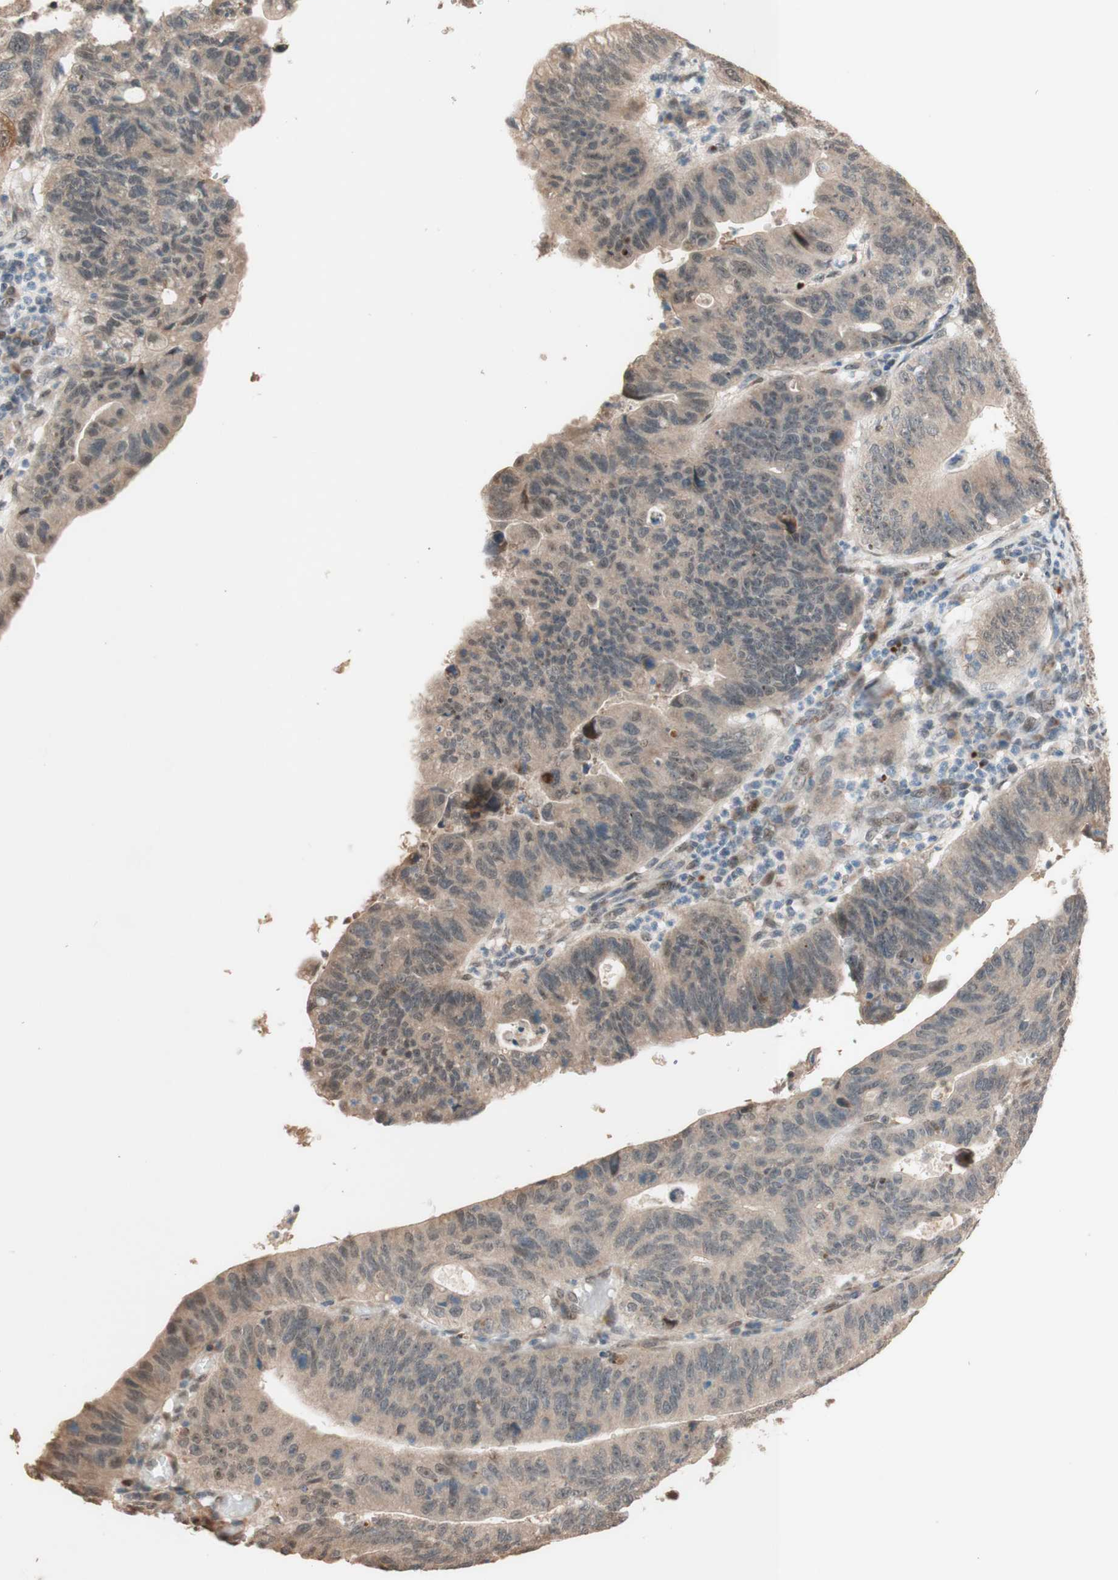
{"staining": {"intensity": "moderate", "quantity": ">75%", "location": "cytoplasmic/membranous"}, "tissue": "stomach cancer", "cell_type": "Tumor cells", "image_type": "cancer", "snomed": [{"axis": "morphology", "description": "Adenocarcinoma, NOS"}, {"axis": "topography", "description": "Stomach"}], "caption": "Human stomach adenocarcinoma stained with a protein marker exhibits moderate staining in tumor cells.", "gene": "CCNC", "patient": {"sex": "male", "age": 59}}